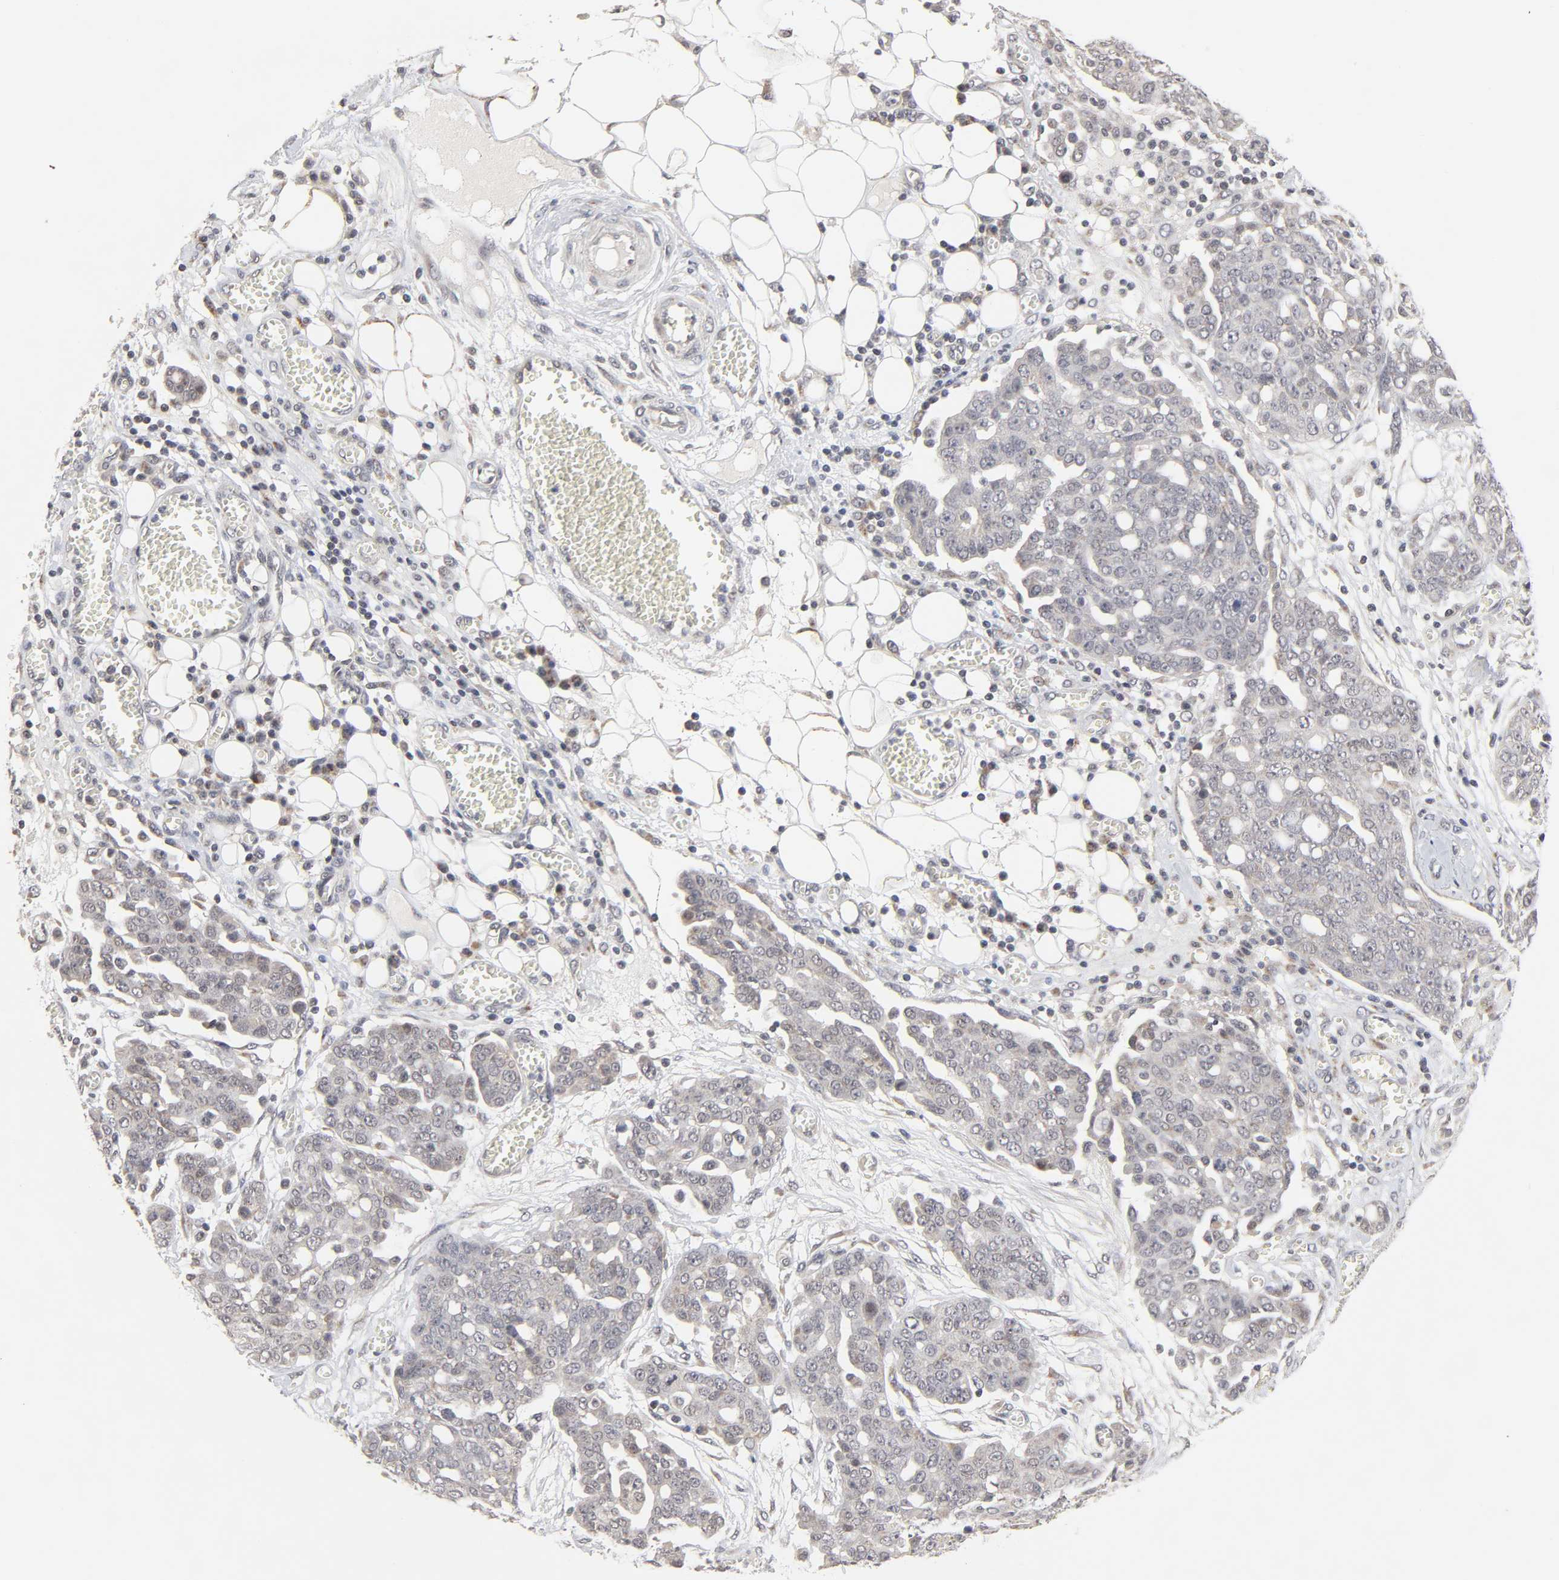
{"staining": {"intensity": "weak", "quantity": "25%-75%", "location": "cytoplasmic/membranous"}, "tissue": "ovarian cancer", "cell_type": "Tumor cells", "image_type": "cancer", "snomed": [{"axis": "morphology", "description": "Cystadenocarcinoma, serous, NOS"}, {"axis": "topography", "description": "Soft tissue"}, {"axis": "topography", "description": "Ovary"}], "caption": "Immunohistochemistry (DAB (3,3'-diaminobenzidine)) staining of human serous cystadenocarcinoma (ovarian) reveals weak cytoplasmic/membranous protein positivity in approximately 25%-75% of tumor cells.", "gene": "AUH", "patient": {"sex": "female", "age": 57}}